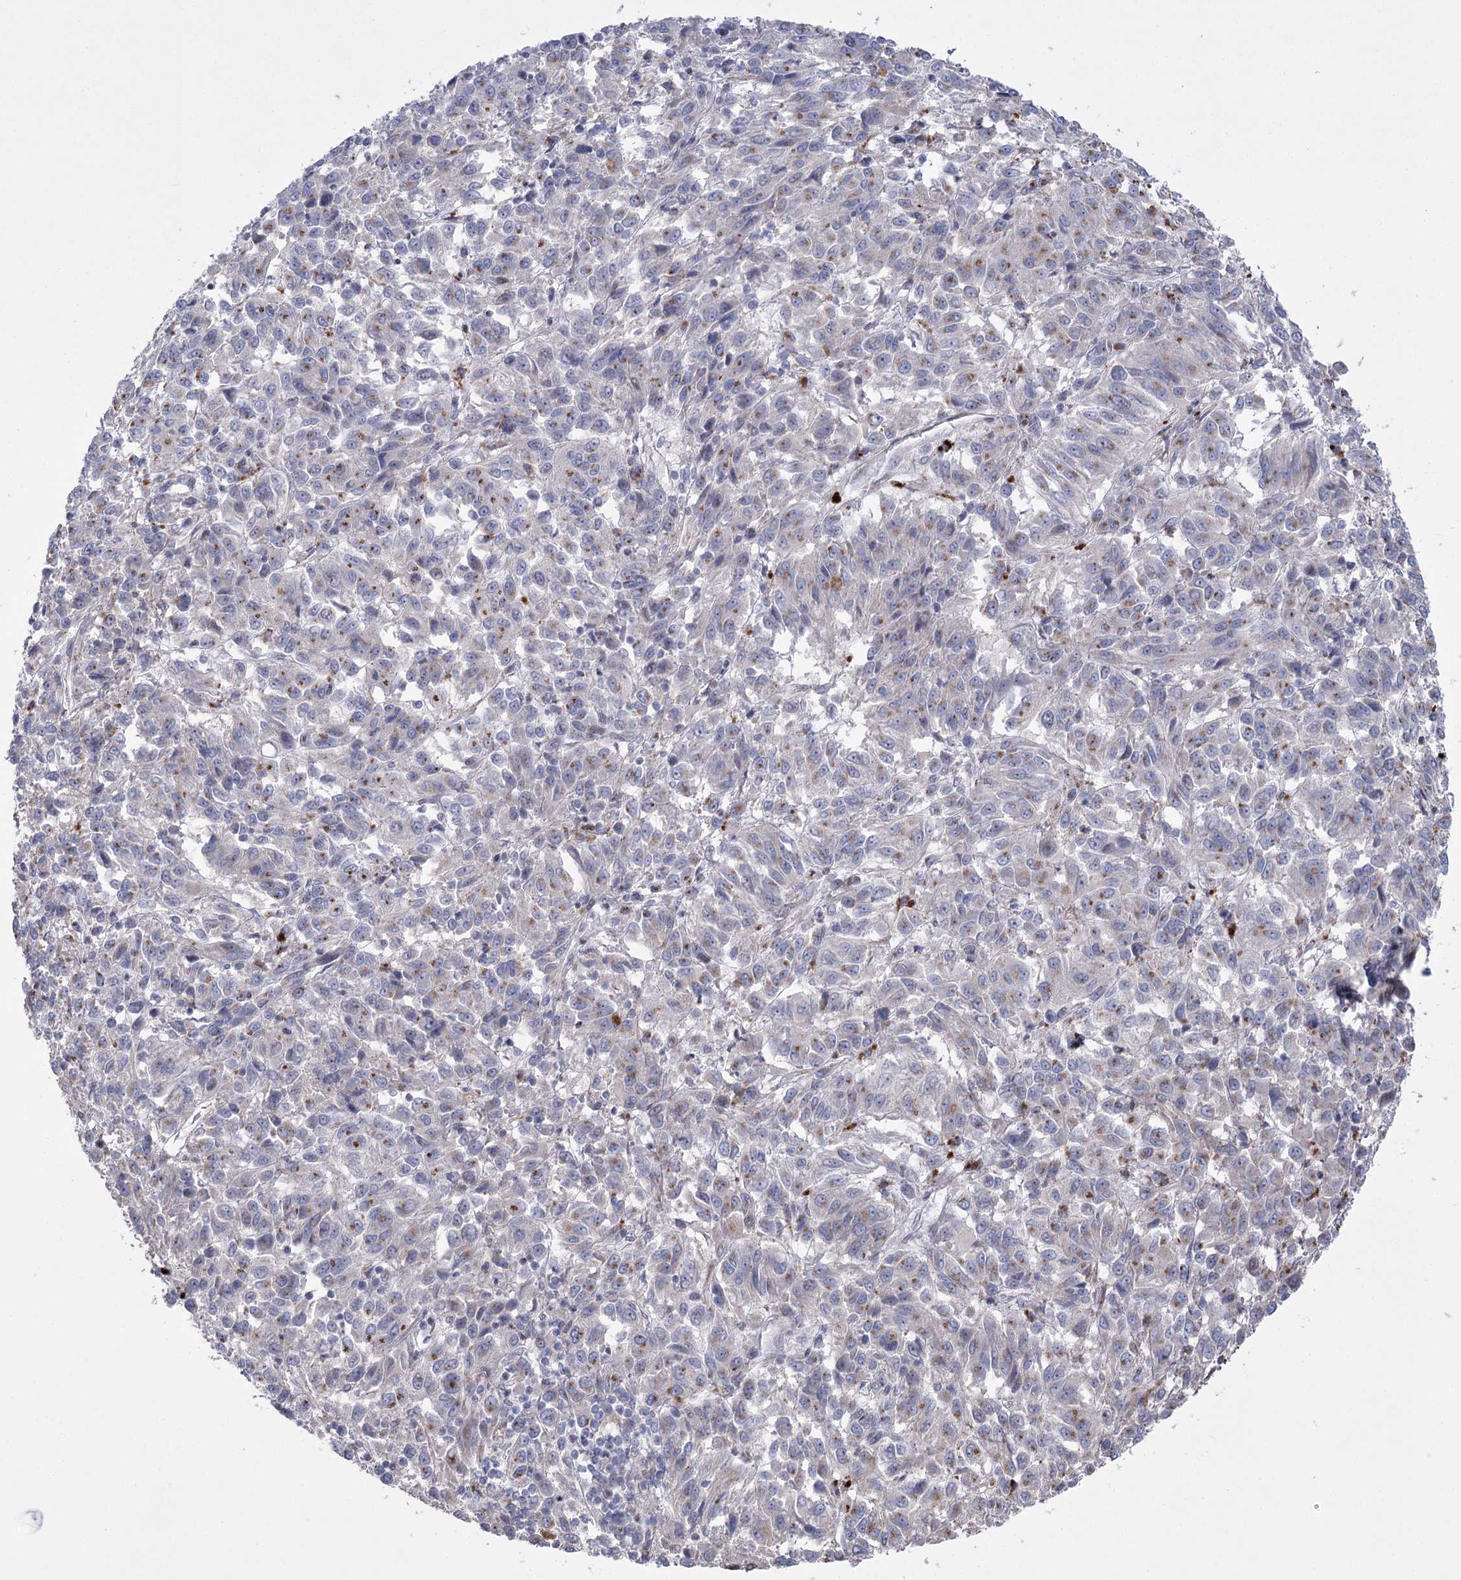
{"staining": {"intensity": "weak", "quantity": "<25%", "location": "cytoplasmic/membranous"}, "tissue": "melanoma", "cell_type": "Tumor cells", "image_type": "cancer", "snomed": [{"axis": "morphology", "description": "Malignant melanoma, Metastatic site"}, {"axis": "topography", "description": "Lung"}], "caption": "Melanoma was stained to show a protein in brown. There is no significant expression in tumor cells.", "gene": "NME7", "patient": {"sex": "male", "age": 64}}